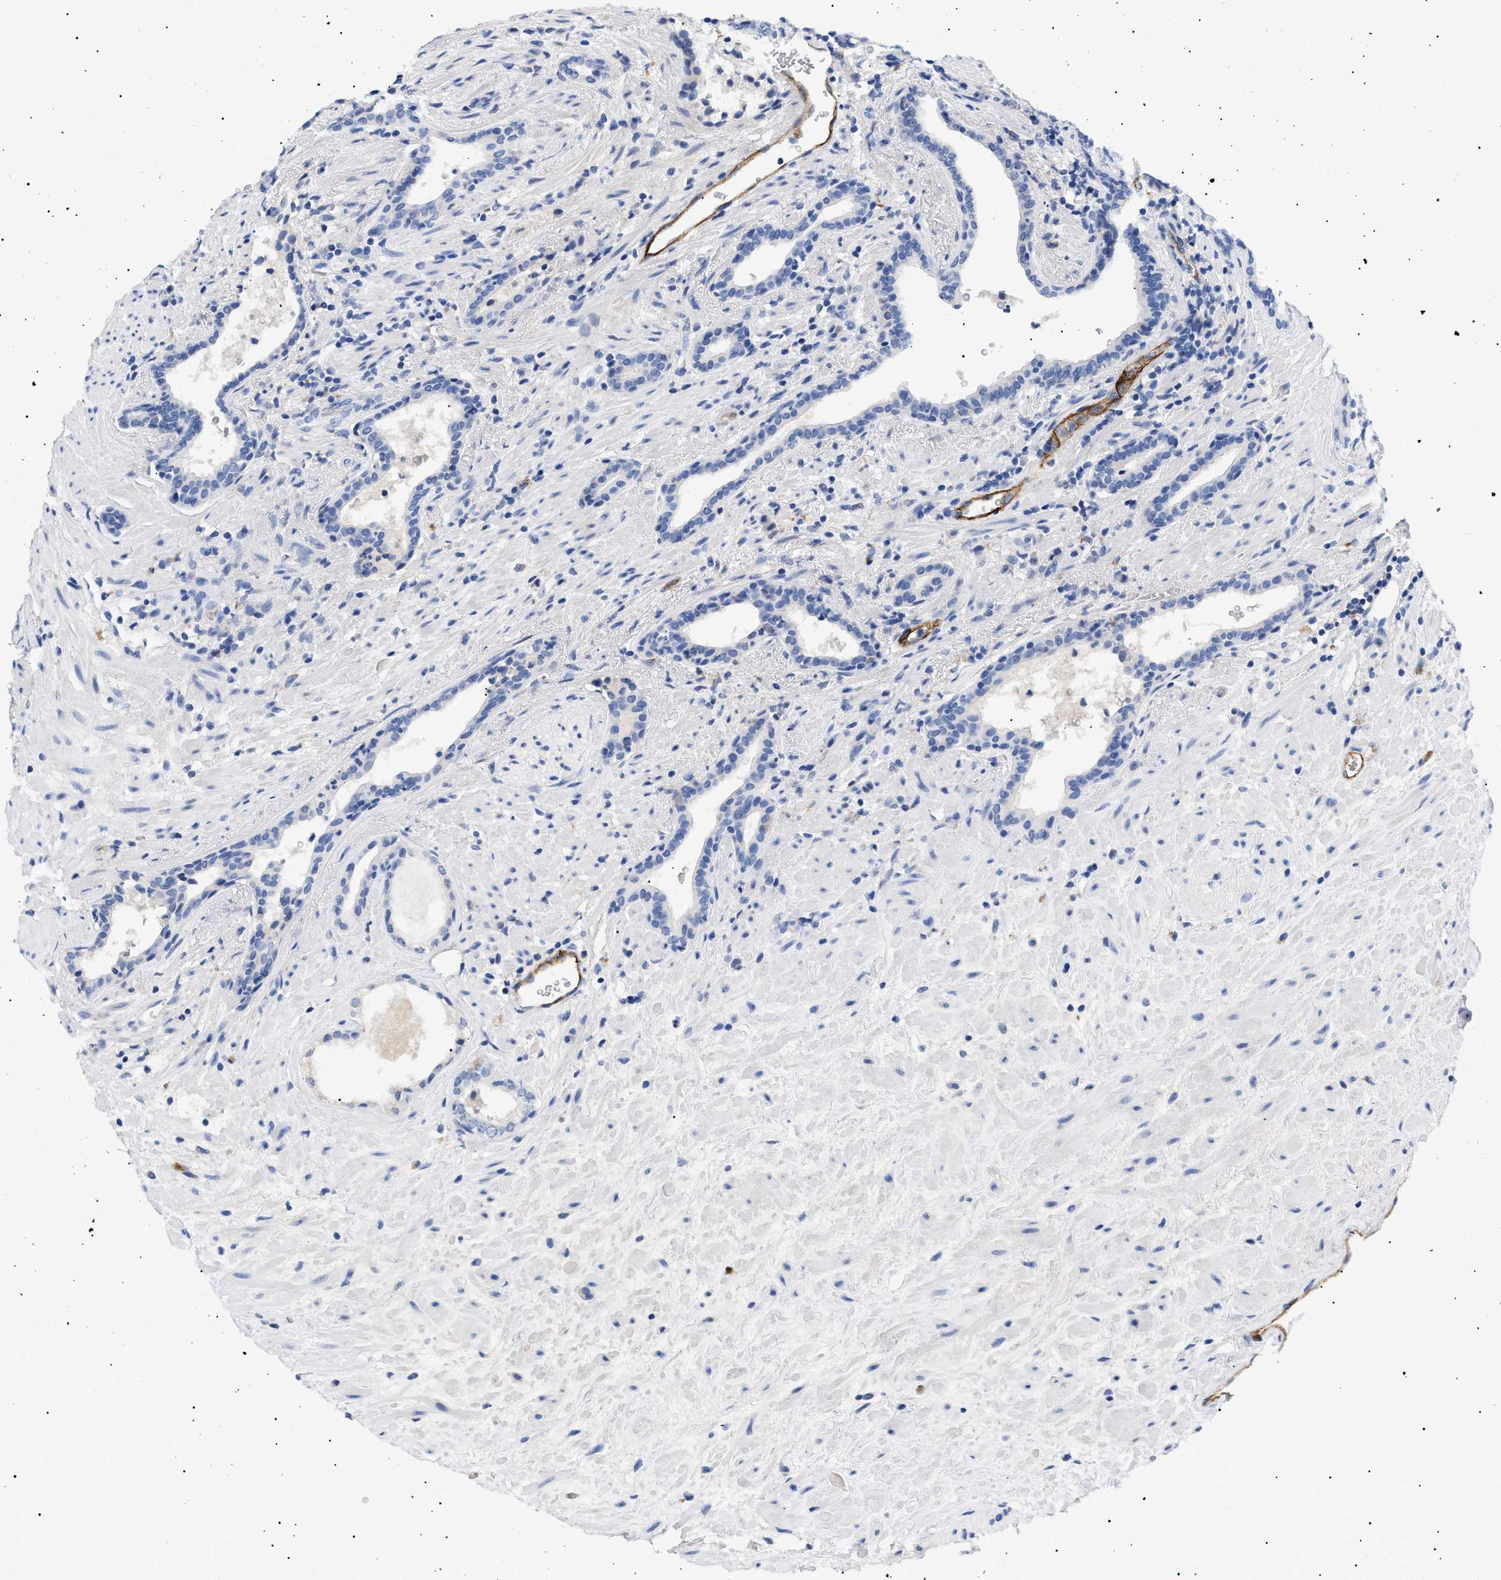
{"staining": {"intensity": "negative", "quantity": "none", "location": "none"}, "tissue": "prostate cancer", "cell_type": "Tumor cells", "image_type": "cancer", "snomed": [{"axis": "morphology", "description": "Adenocarcinoma, High grade"}, {"axis": "topography", "description": "Prostate"}], "caption": "Human prostate high-grade adenocarcinoma stained for a protein using immunohistochemistry reveals no staining in tumor cells.", "gene": "ACKR1", "patient": {"sex": "male", "age": 71}}